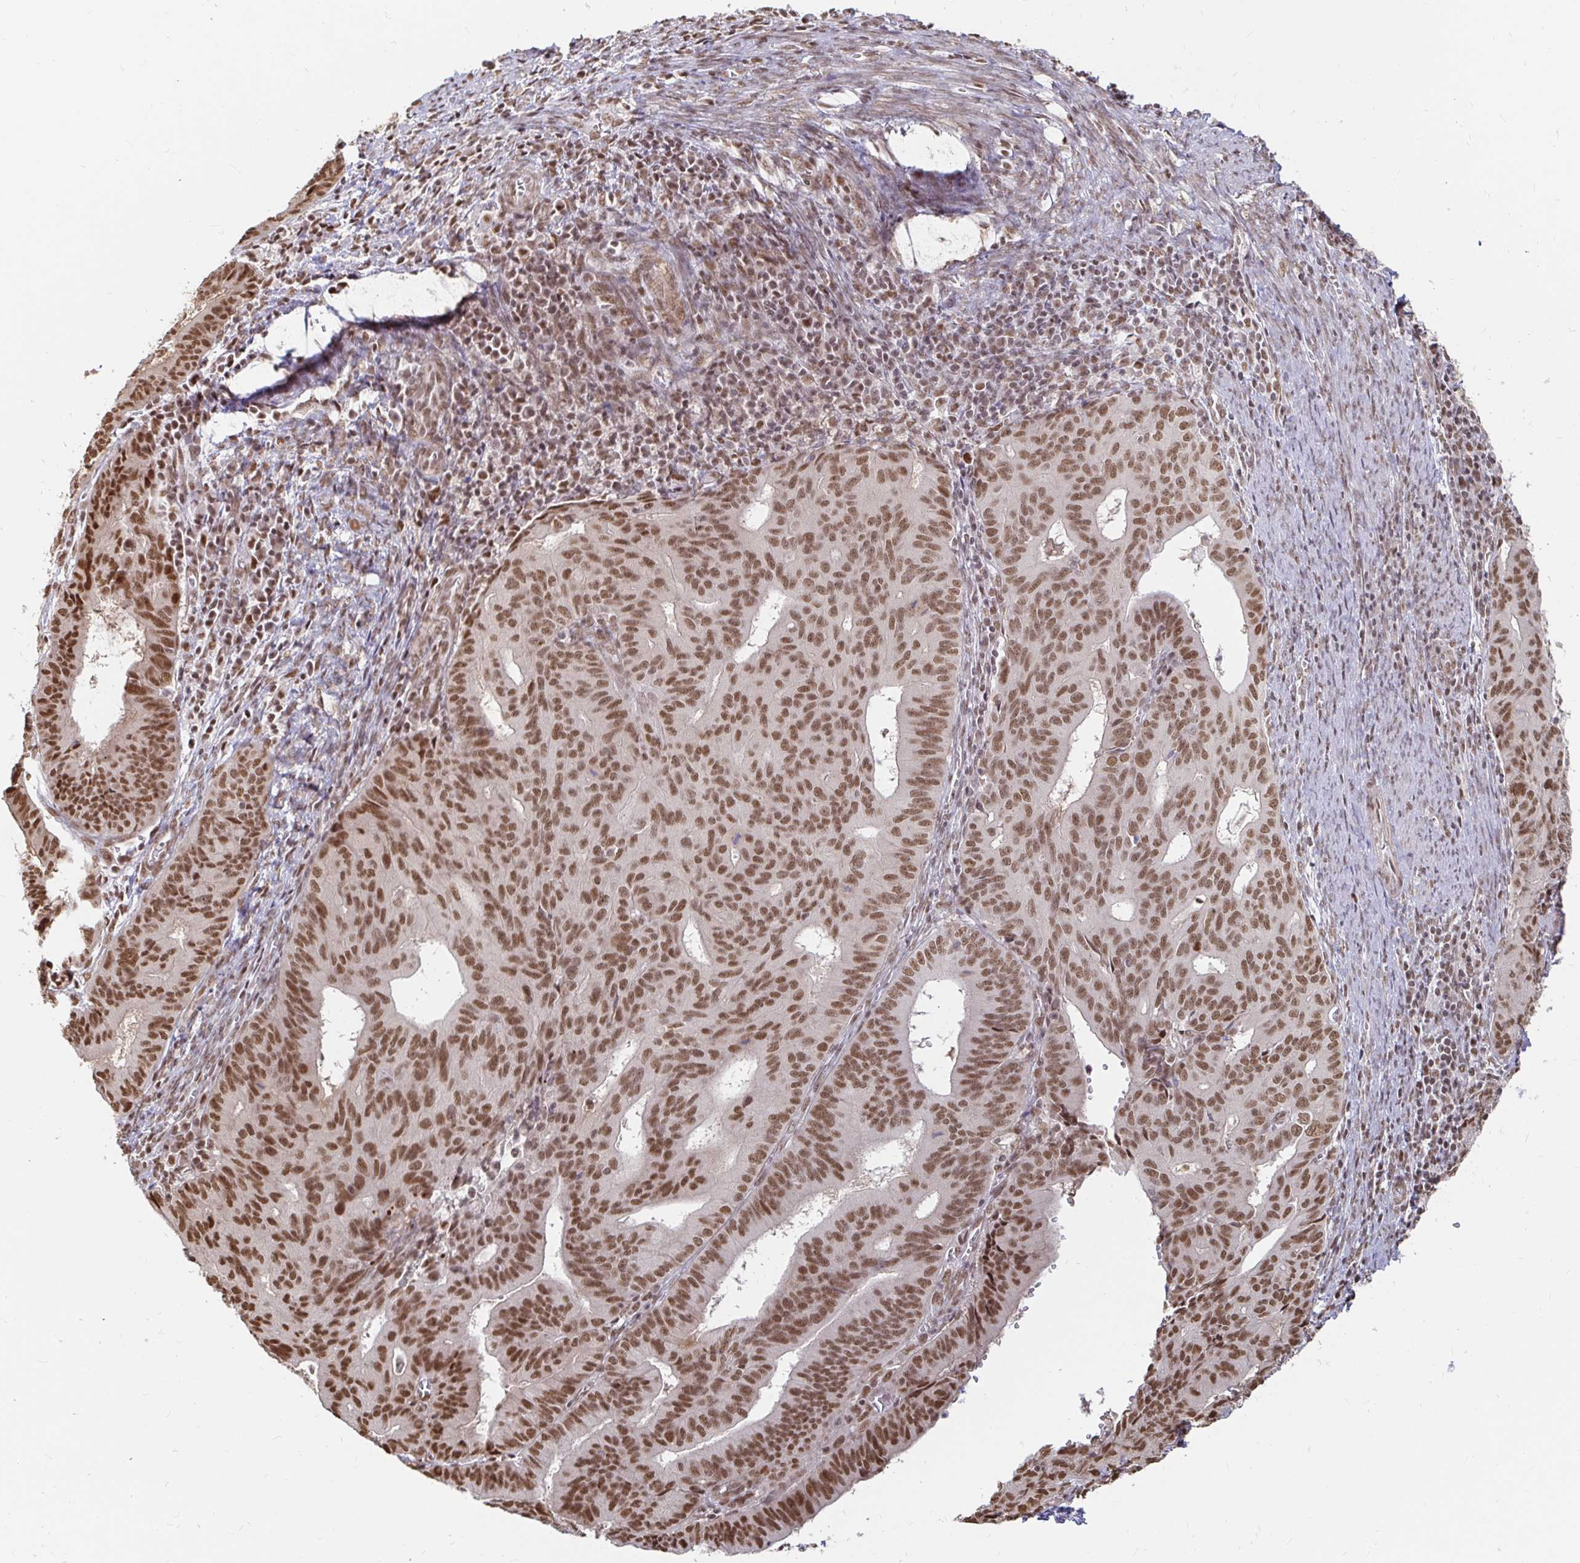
{"staining": {"intensity": "strong", "quantity": ">75%", "location": "nuclear"}, "tissue": "endometrial cancer", "cell_type": "Tumor cells", "image_type": "cancer", "snomed": [{"axis": "morphology", "description": "Adenocarcinoma, NOS"}, {"axis": "topography", "description": "Endometrium"}], "caption": "There is high levels of strong nuclear staining in tumor cells of endometrial cancer, as demonstrated by immunohistochemical staining (brown color).", "gene": "HNRNPU", "patient": {"sex": "female", "age": 65}}